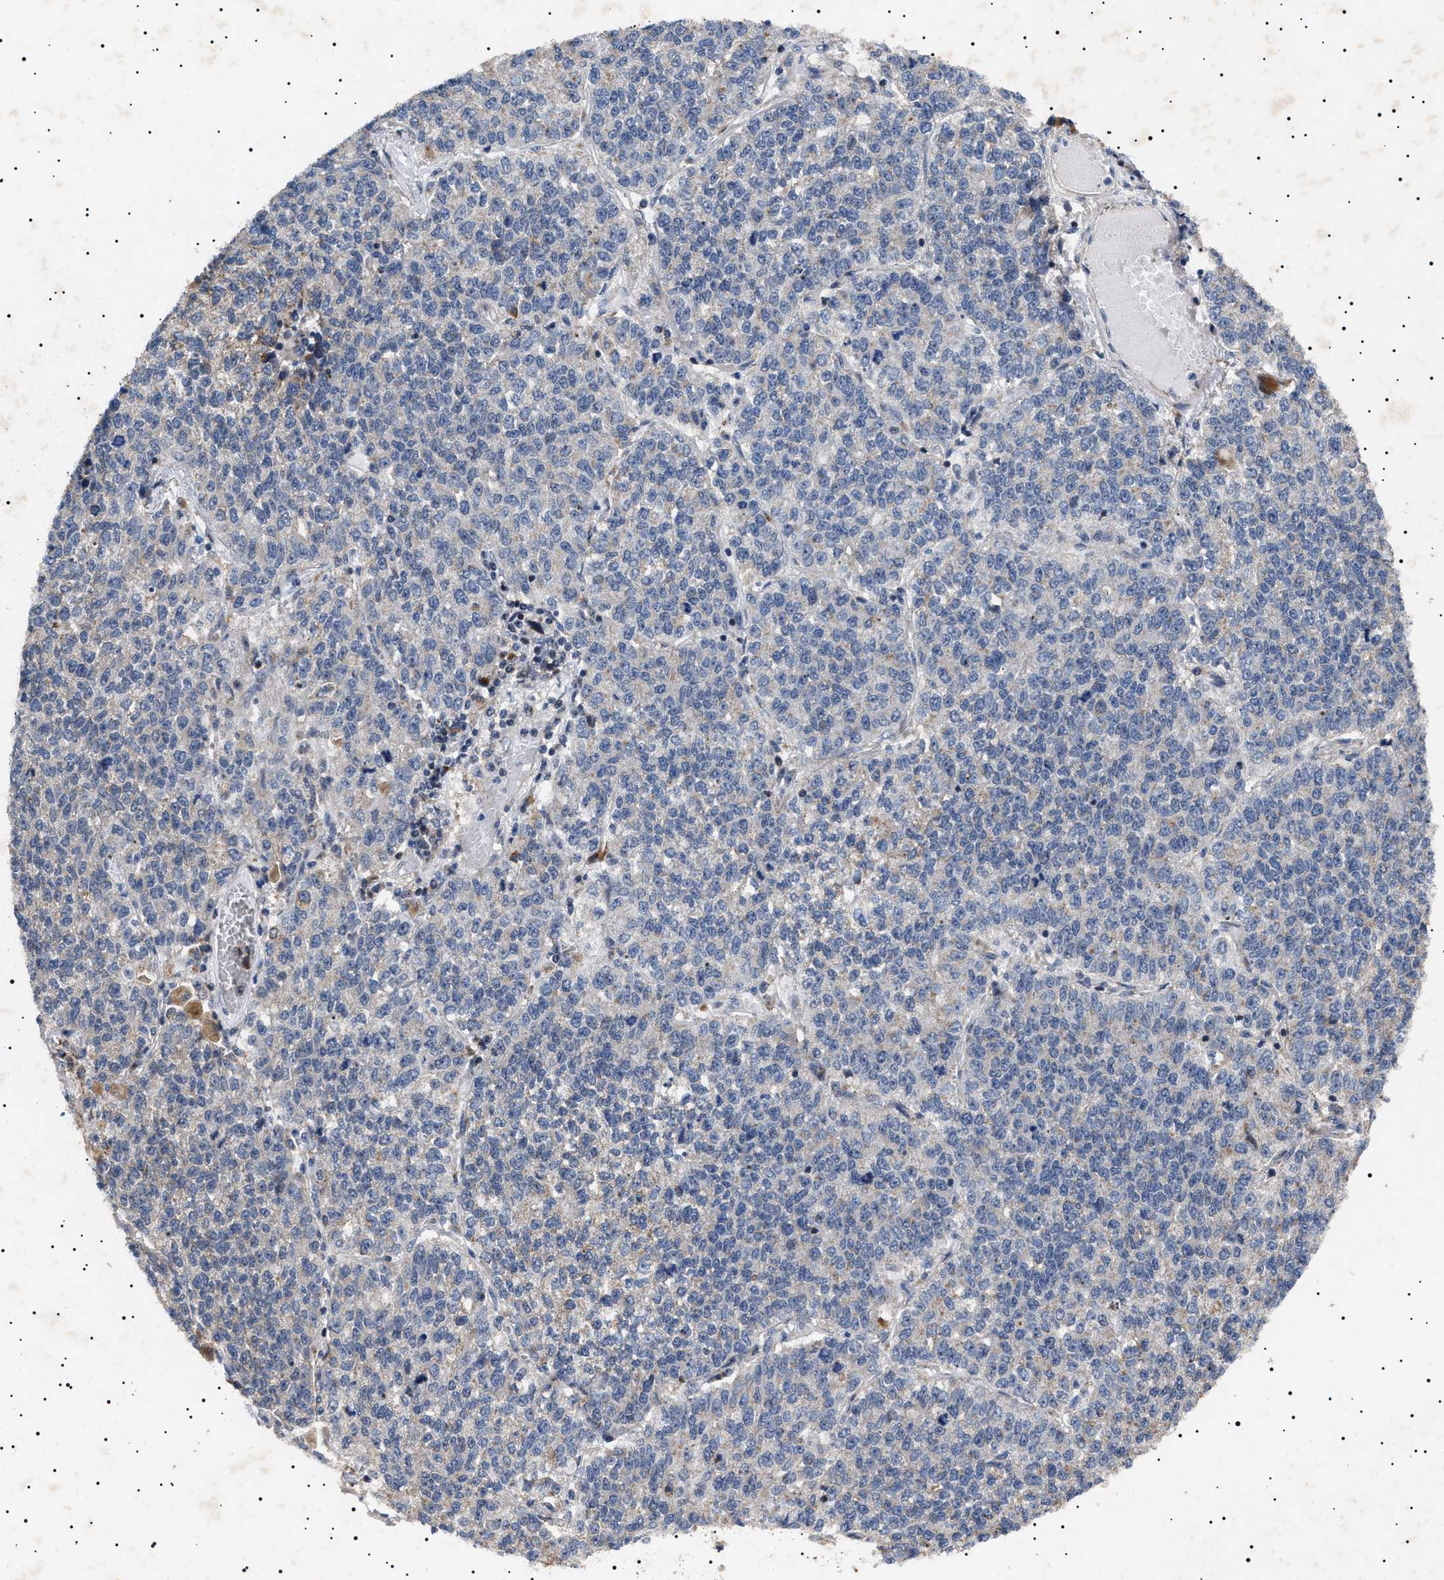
{"staining": {"intensity": "negative", "quantity": "none", "location": "none"}, "tissue": "lung cancer", "cell_type": "Tumor cells", "image_type": "cancer", "snomed": [{"axis": "morphology", "description": "Adenocarcinoma, NOS"}, {"axis": "topography", "description": "Lung"}], "caption": "Lung cancer (adenocarcinoma) was stained to show a protein in brown. There is no significant expression in tumor cells.", "gene": "RAB34", "patient": {"sex": "male", "age": 49}}